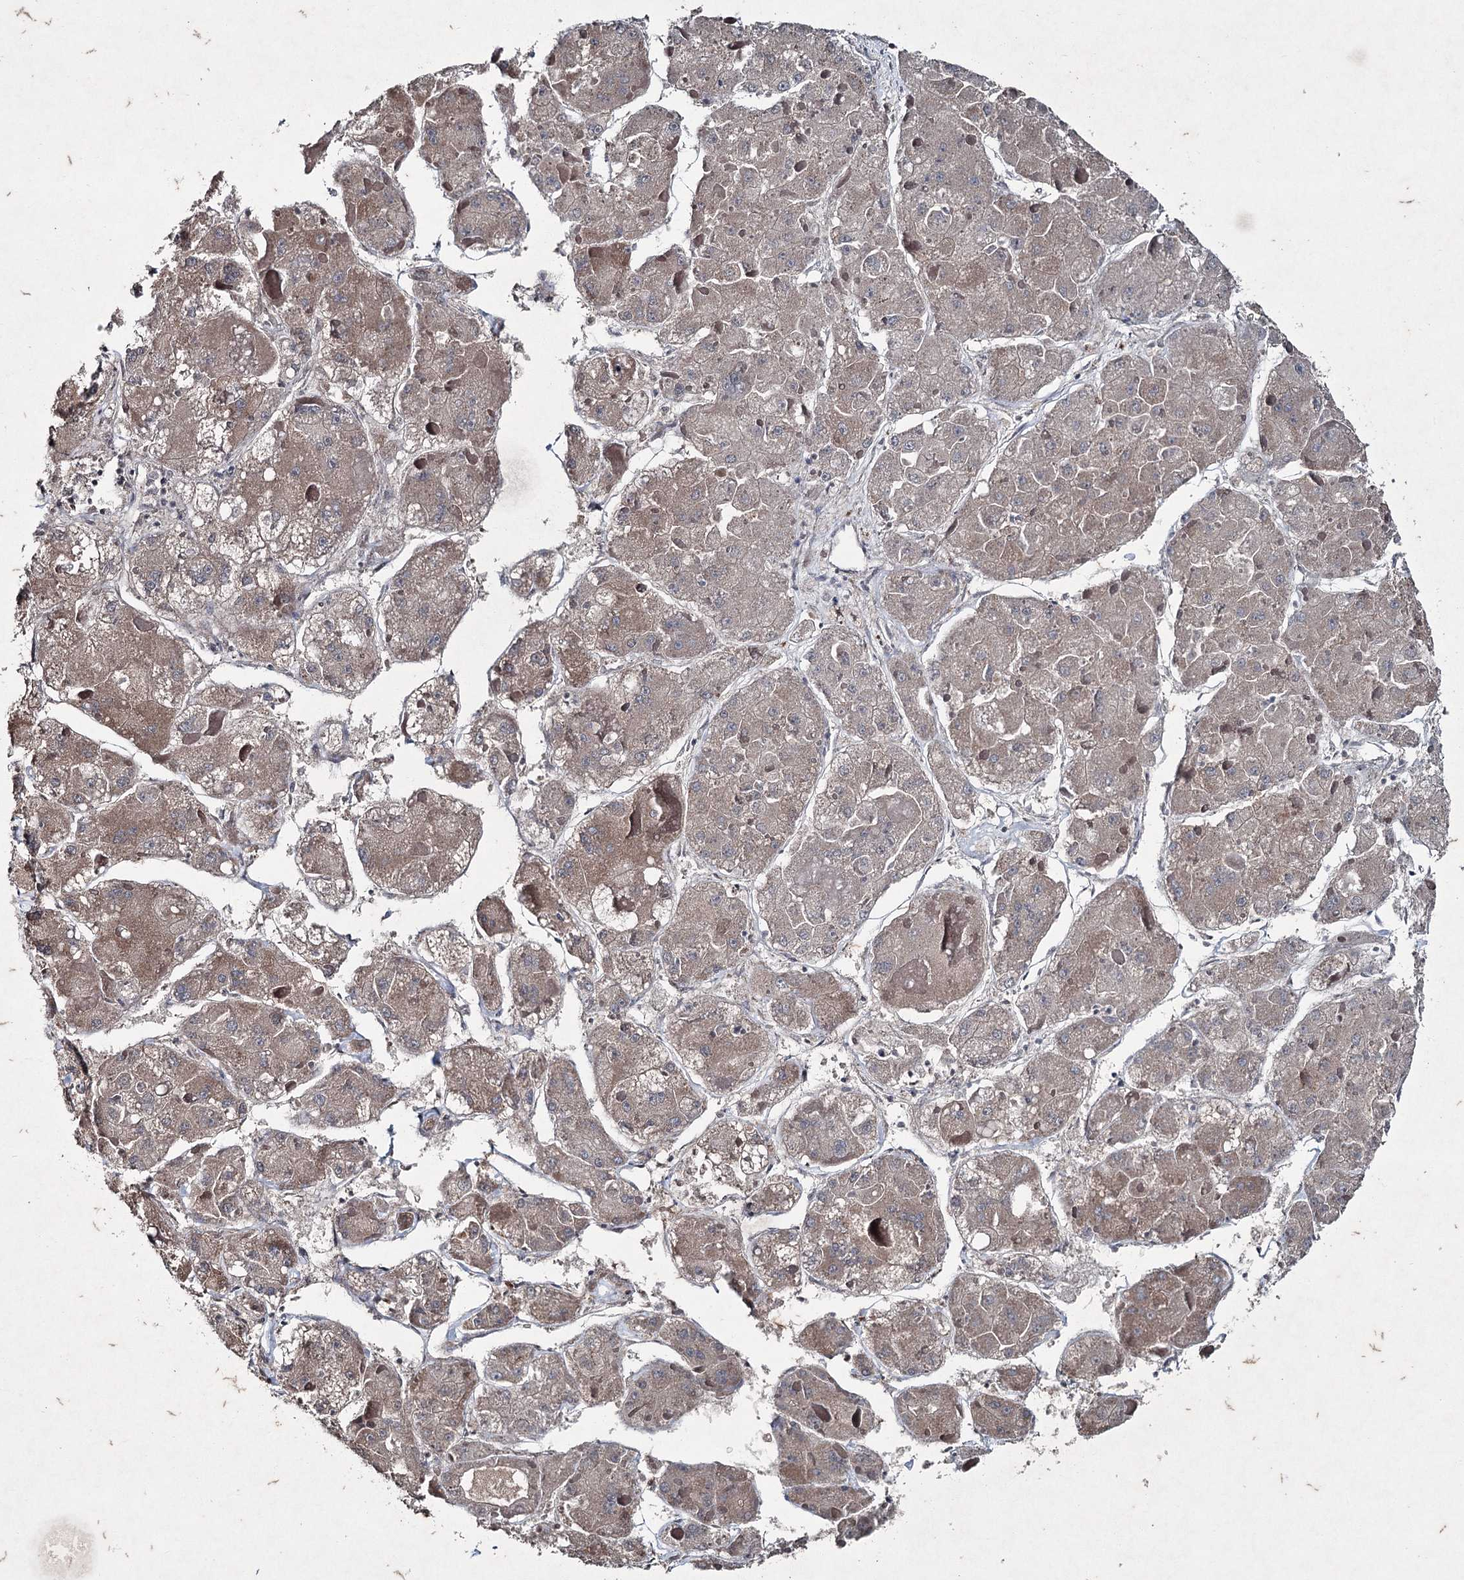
{"staining": {"intensity": "negative", "quantity": "none", "location": "none"}, "tissue": "liver cancer", "cell_type": "Tumor cells", "image_type": "cancer", "snomed": [{"axis": "morphology", "description": "Carcinoma, Hepatocellular, NOS"}, {"axis": "topography", "description": "Liver"}], "caption": "Immunohistochemical staining of liver cancer (hepatocellular carcinoma) exhibits no significant positivity in tumor cells. (Immunohistochemistry (ihc), brightfield microscopy, high magnification).", "gene": "PGLYRP2", "patient": {"sex": "female", "age": 73}}